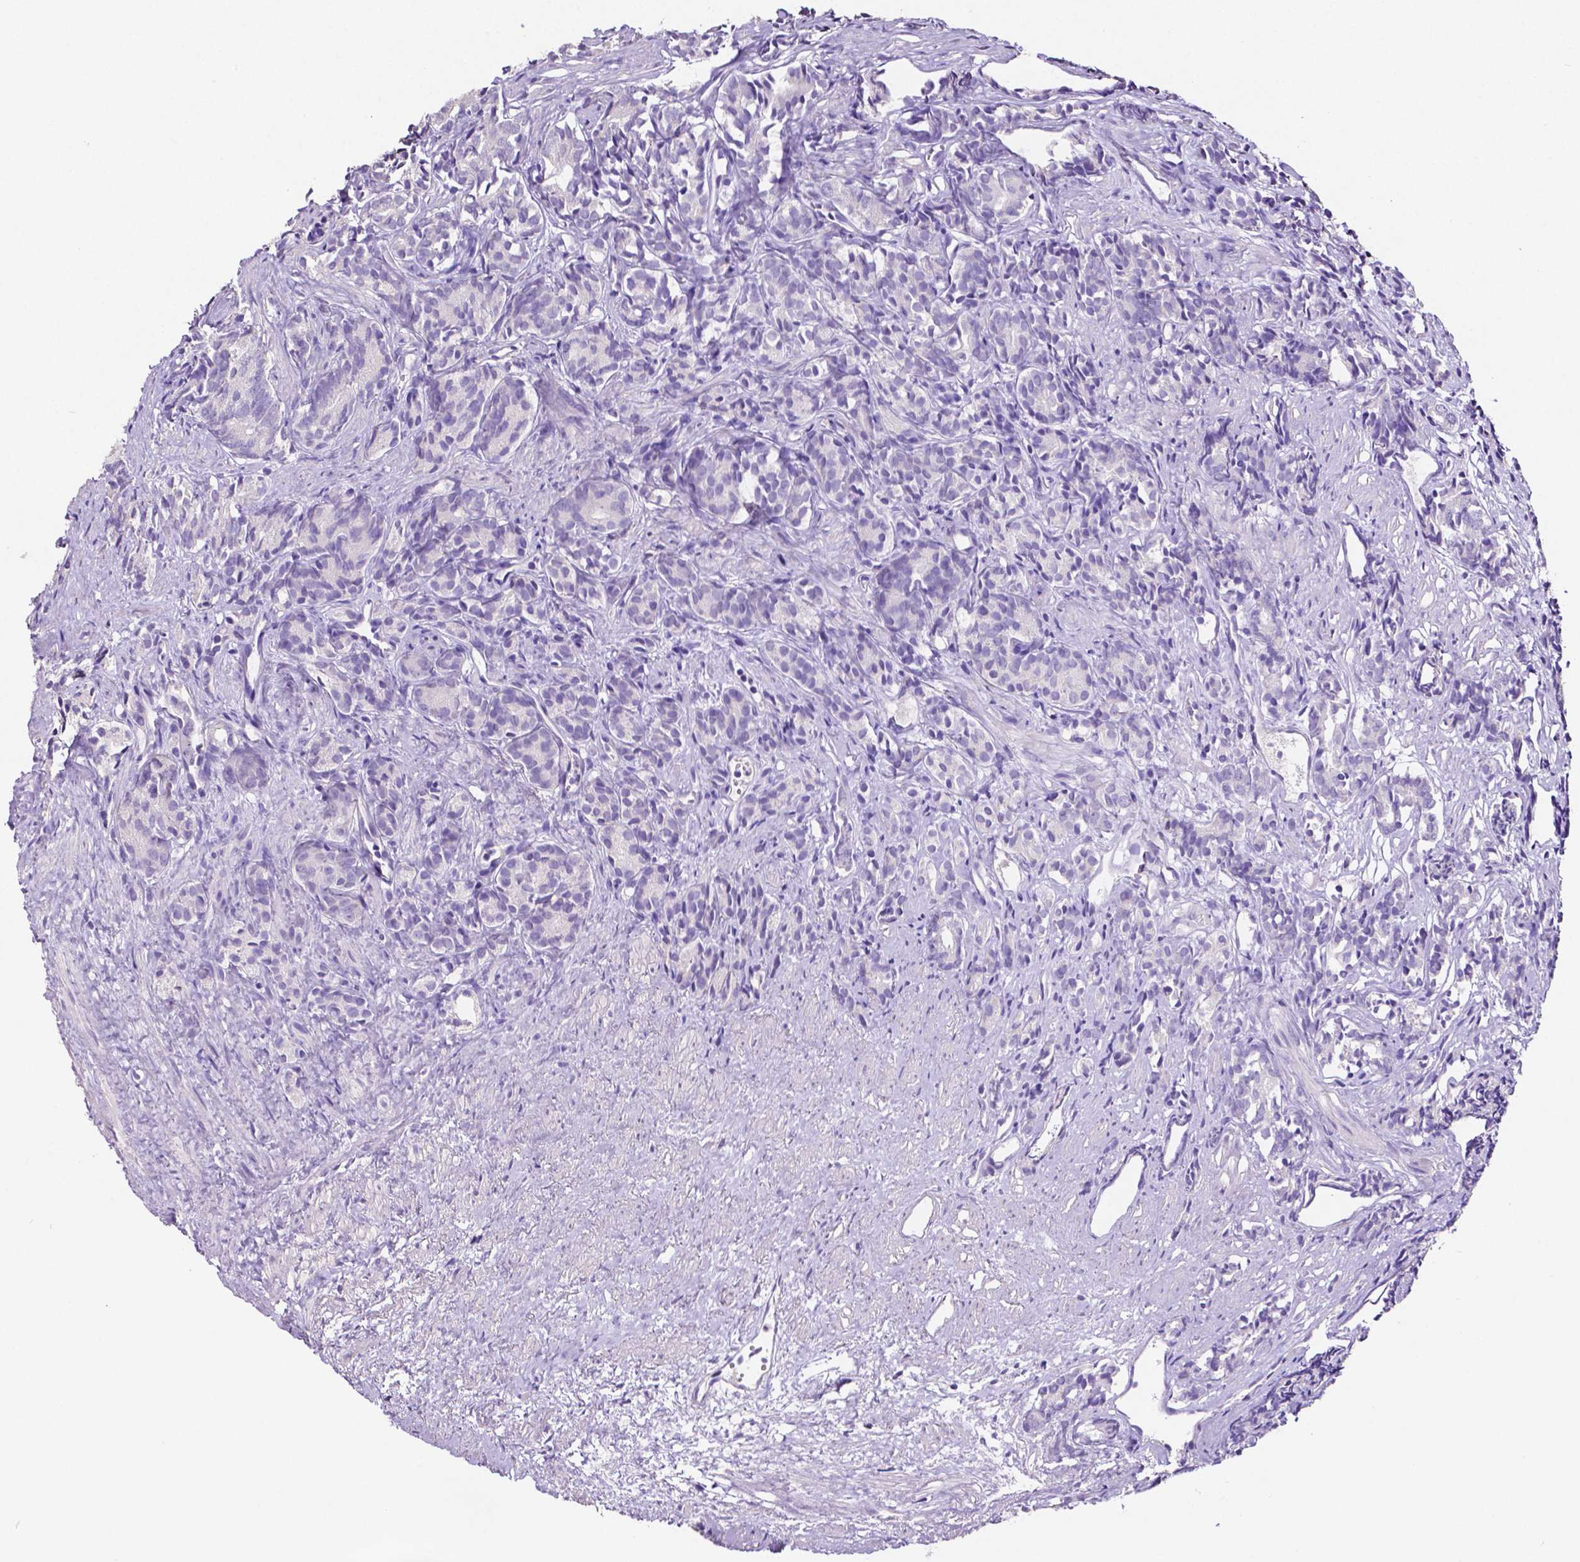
{"staining": {"intensity": "negative", "quantity": "none", "location": "none"}, "tissue": "prostate cancer", "cell_type": "Tumor cells", "image_type": "cancer", "snomed": [{"axis": "morphology", "description": "Adenocarcinoma, High grade"}, {"axis": "topography", "description": "Prostate"}], "caption": "Prostate cancer (high-grade adenocarcinoma) stained for a protein using immunohistochemistry demonstrates no positivity tumor cells.", "gene": "SLC22A2", "patient": {"sex": "male", "age": 84}}